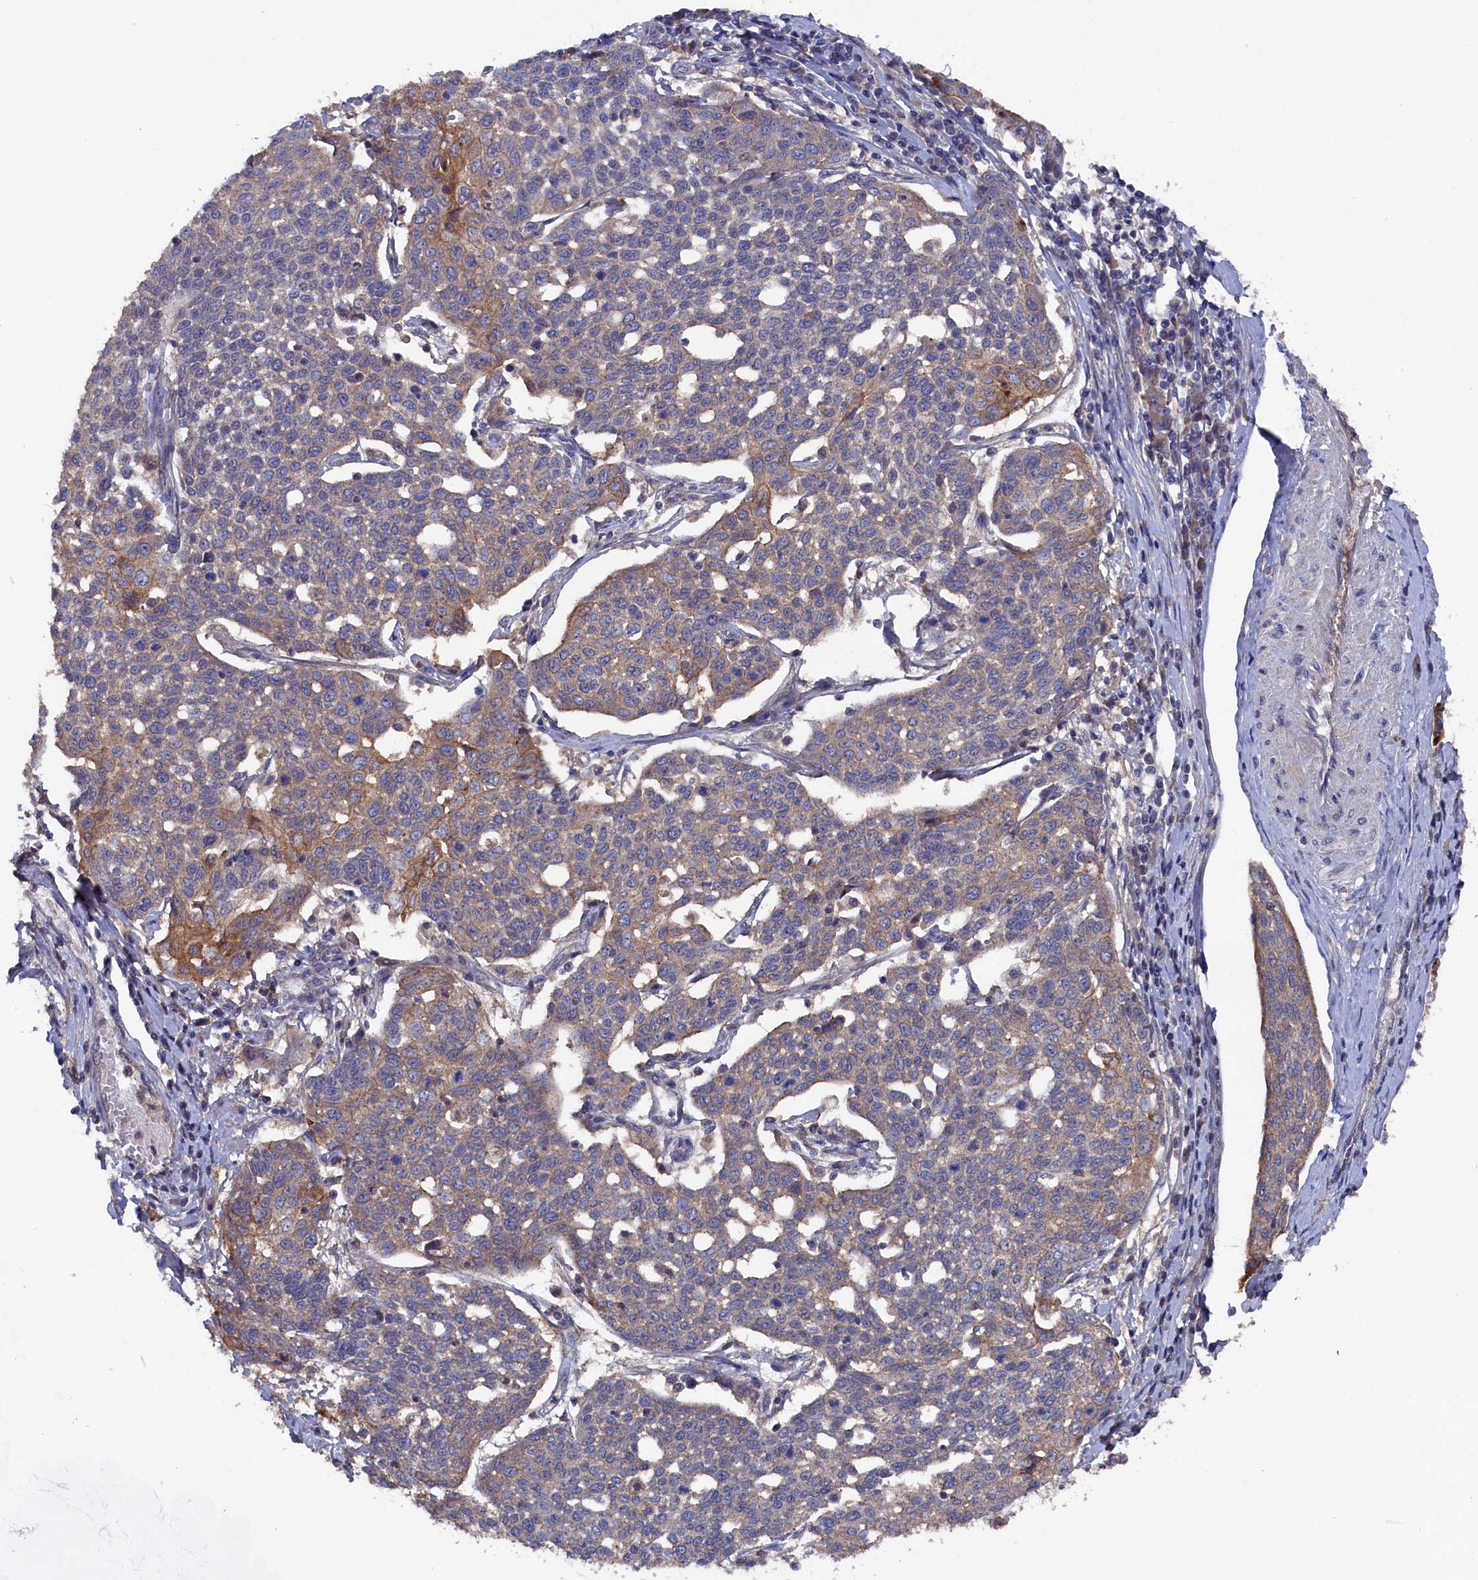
{"staining": {"intensity": "moderate", "quantity": "<25%", "location": "cytoplasmic/membranous"}, "tissue": "cervical cancer", "cell_type": "Tumor cells", "image_type": "cancer", "snomed": [{"axis": "morphology", "description": "Squamous cell carcinoma, NOS"}, {"axis": "topography", "description": "Cervix"}], "caption": "A low amount of moderate cytoplasmic/membranous expression is present in approximately <25% of tumor cells in squamous cell carcinoma (cervical) tissue.", "gene": "TMC5", "patient": {"sex": "female", "age": 34}}